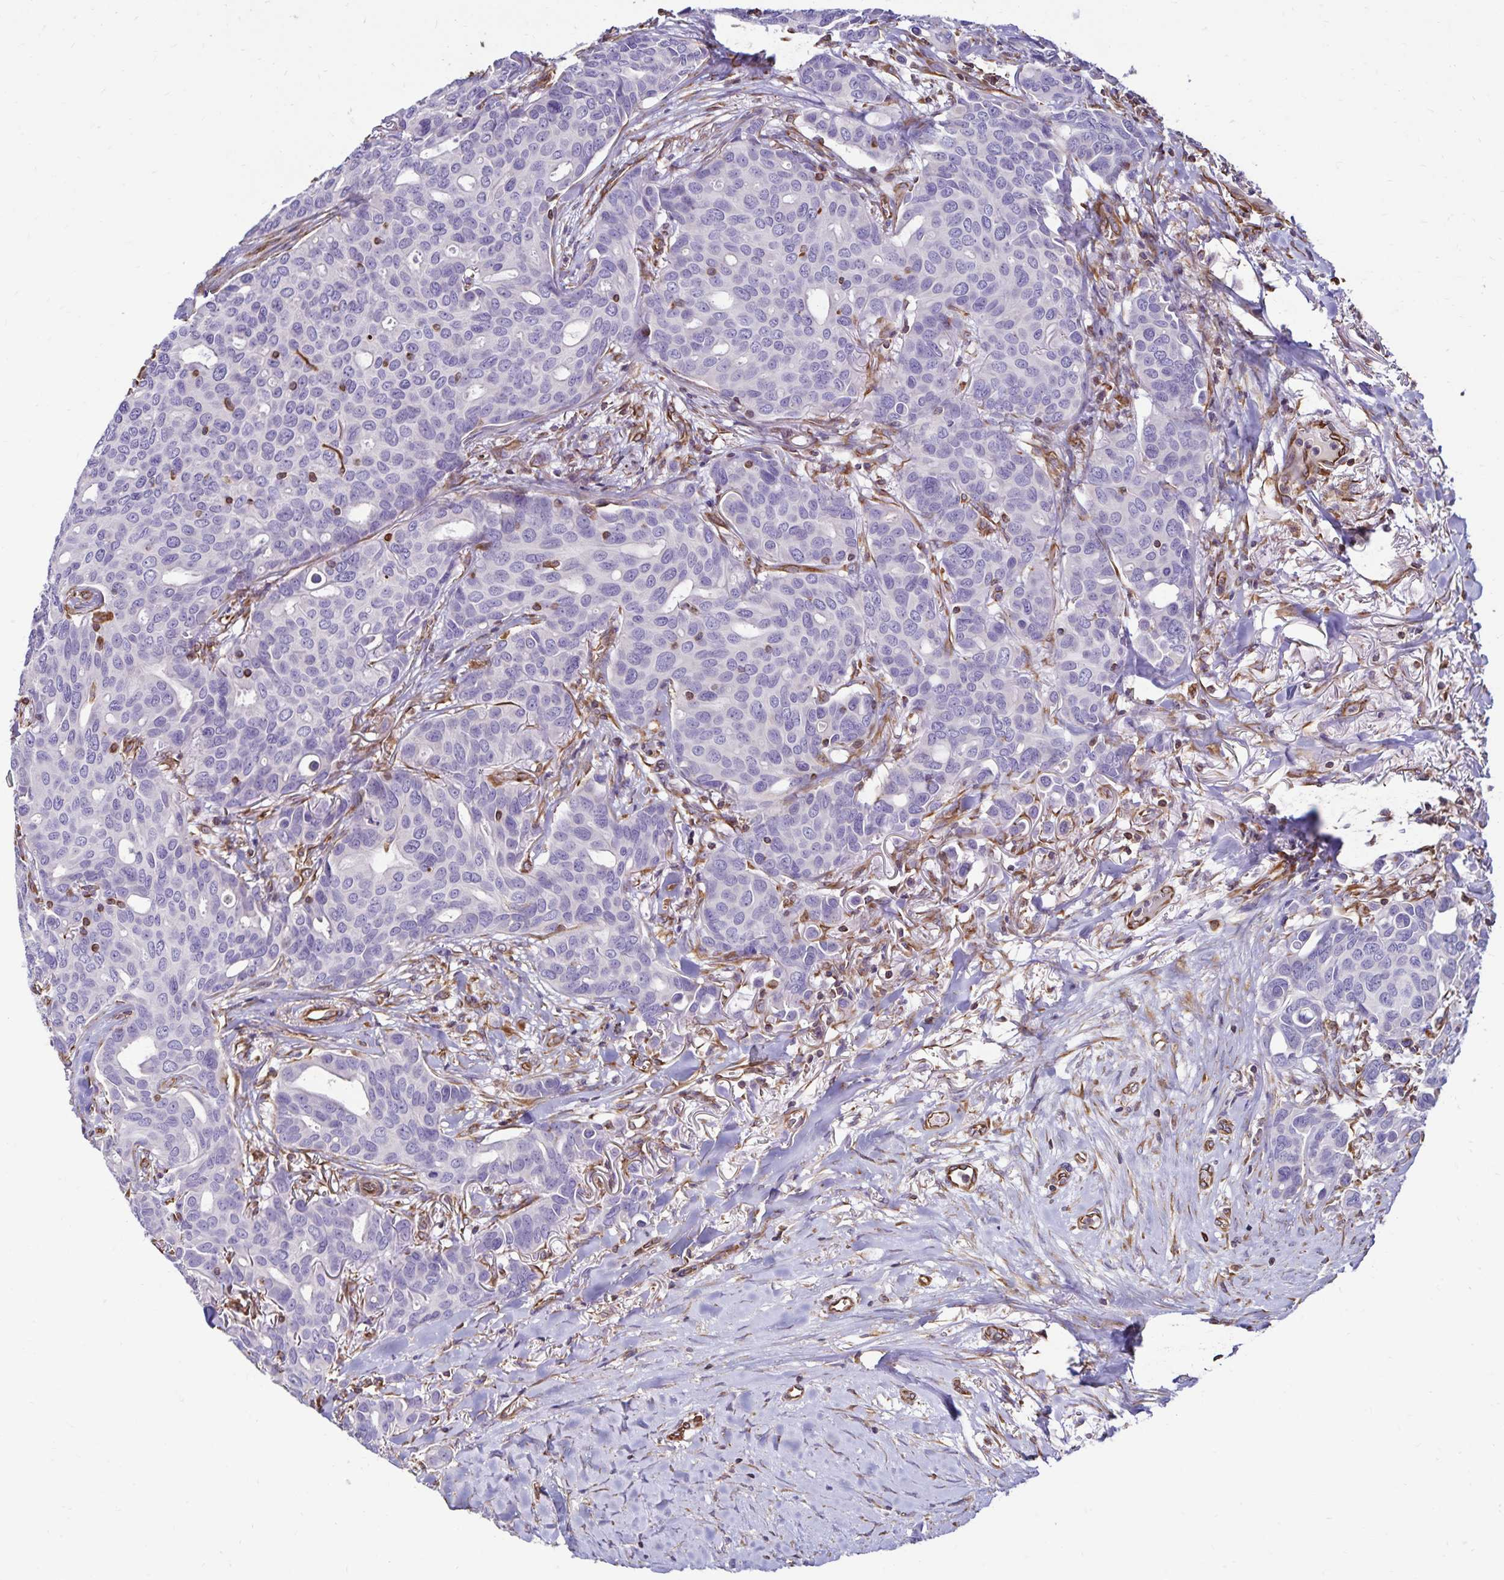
{"staining": {"intensity": "negative", "quantity": "none", "location": "none"}, "tissue": "breast cancer", "cell_type": "Tumor cells", "image_type": "cancer", "snomed": [{"axis": "morphology", "description": "Duct carcinoma"}, {"axis": "topography", "description": "Breast"}], "caption": "An immunohistochemistry (IHC) histopathology image of infiltrating ductal carcinoma (breast) is shown. There is no staining in tumor cells of infiltrating ductal carcinoma (breast). The staining was performed using DAB to visualize the protein expression in brown, while the nuclei were stained in blue with hematoxylin (Magnification: 20x).", "gene": "TRPV6", "patient": {"sex": "female", "age": 54}}